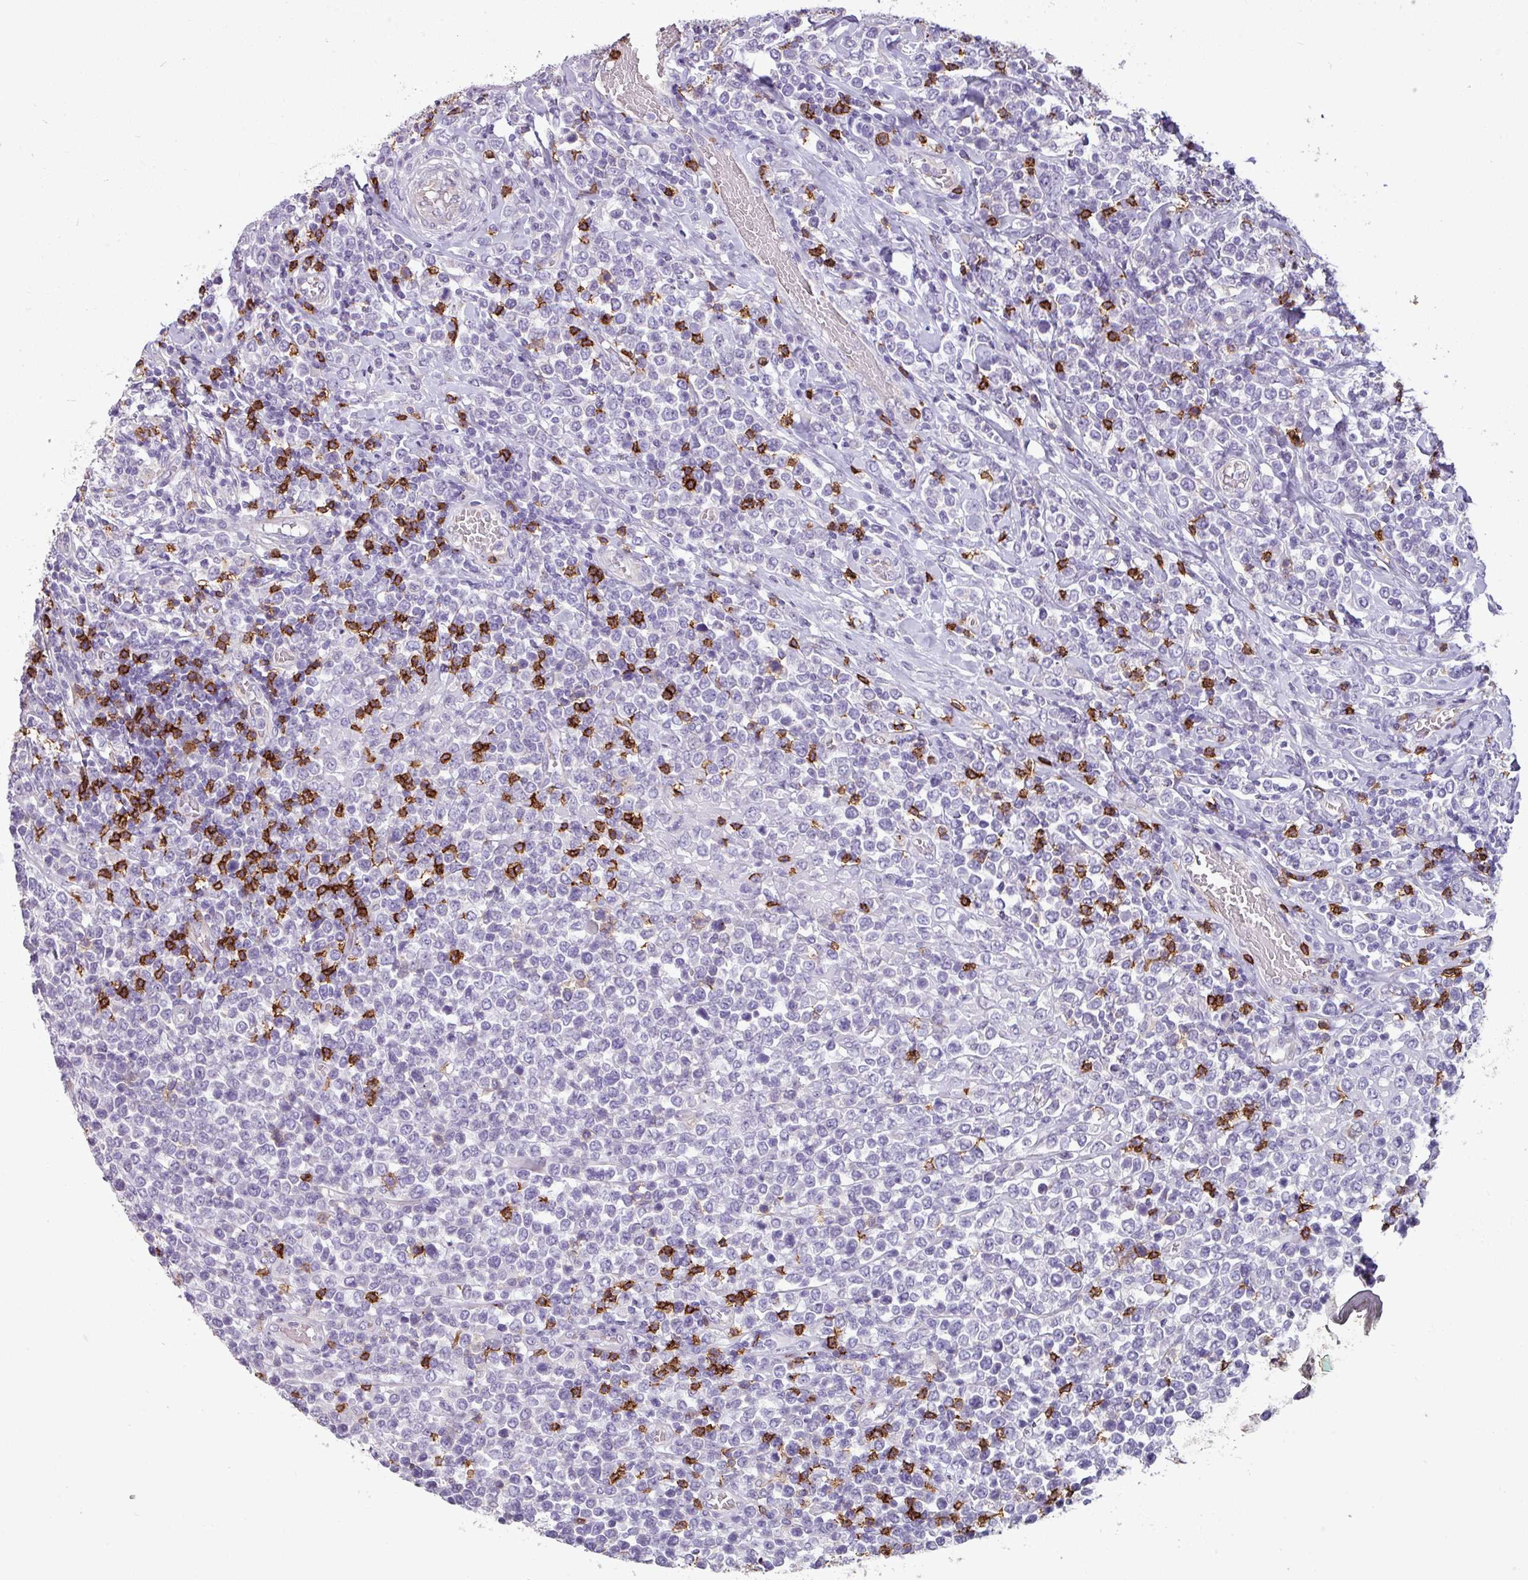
{"staining": {"intensity": "negative", "quantity": "none", "location": "none"}, "tissue": "lymphoma", "cell_type": "Tumor cells", "image_type": "cancer", "snomed": [{"axis": "morphology", "description": "Malignant lymphoma, non-Hodgkin's type, High grade"}, {"axis": "topography", "description": "Soft tissue"}], "caption": "An immunohistochemistry micrograph of lymphoma is shown. There is no staining in tumor cells of lymphoma.", "gene": "CD8A", "patient": {"sex": "female", "age": 56}}